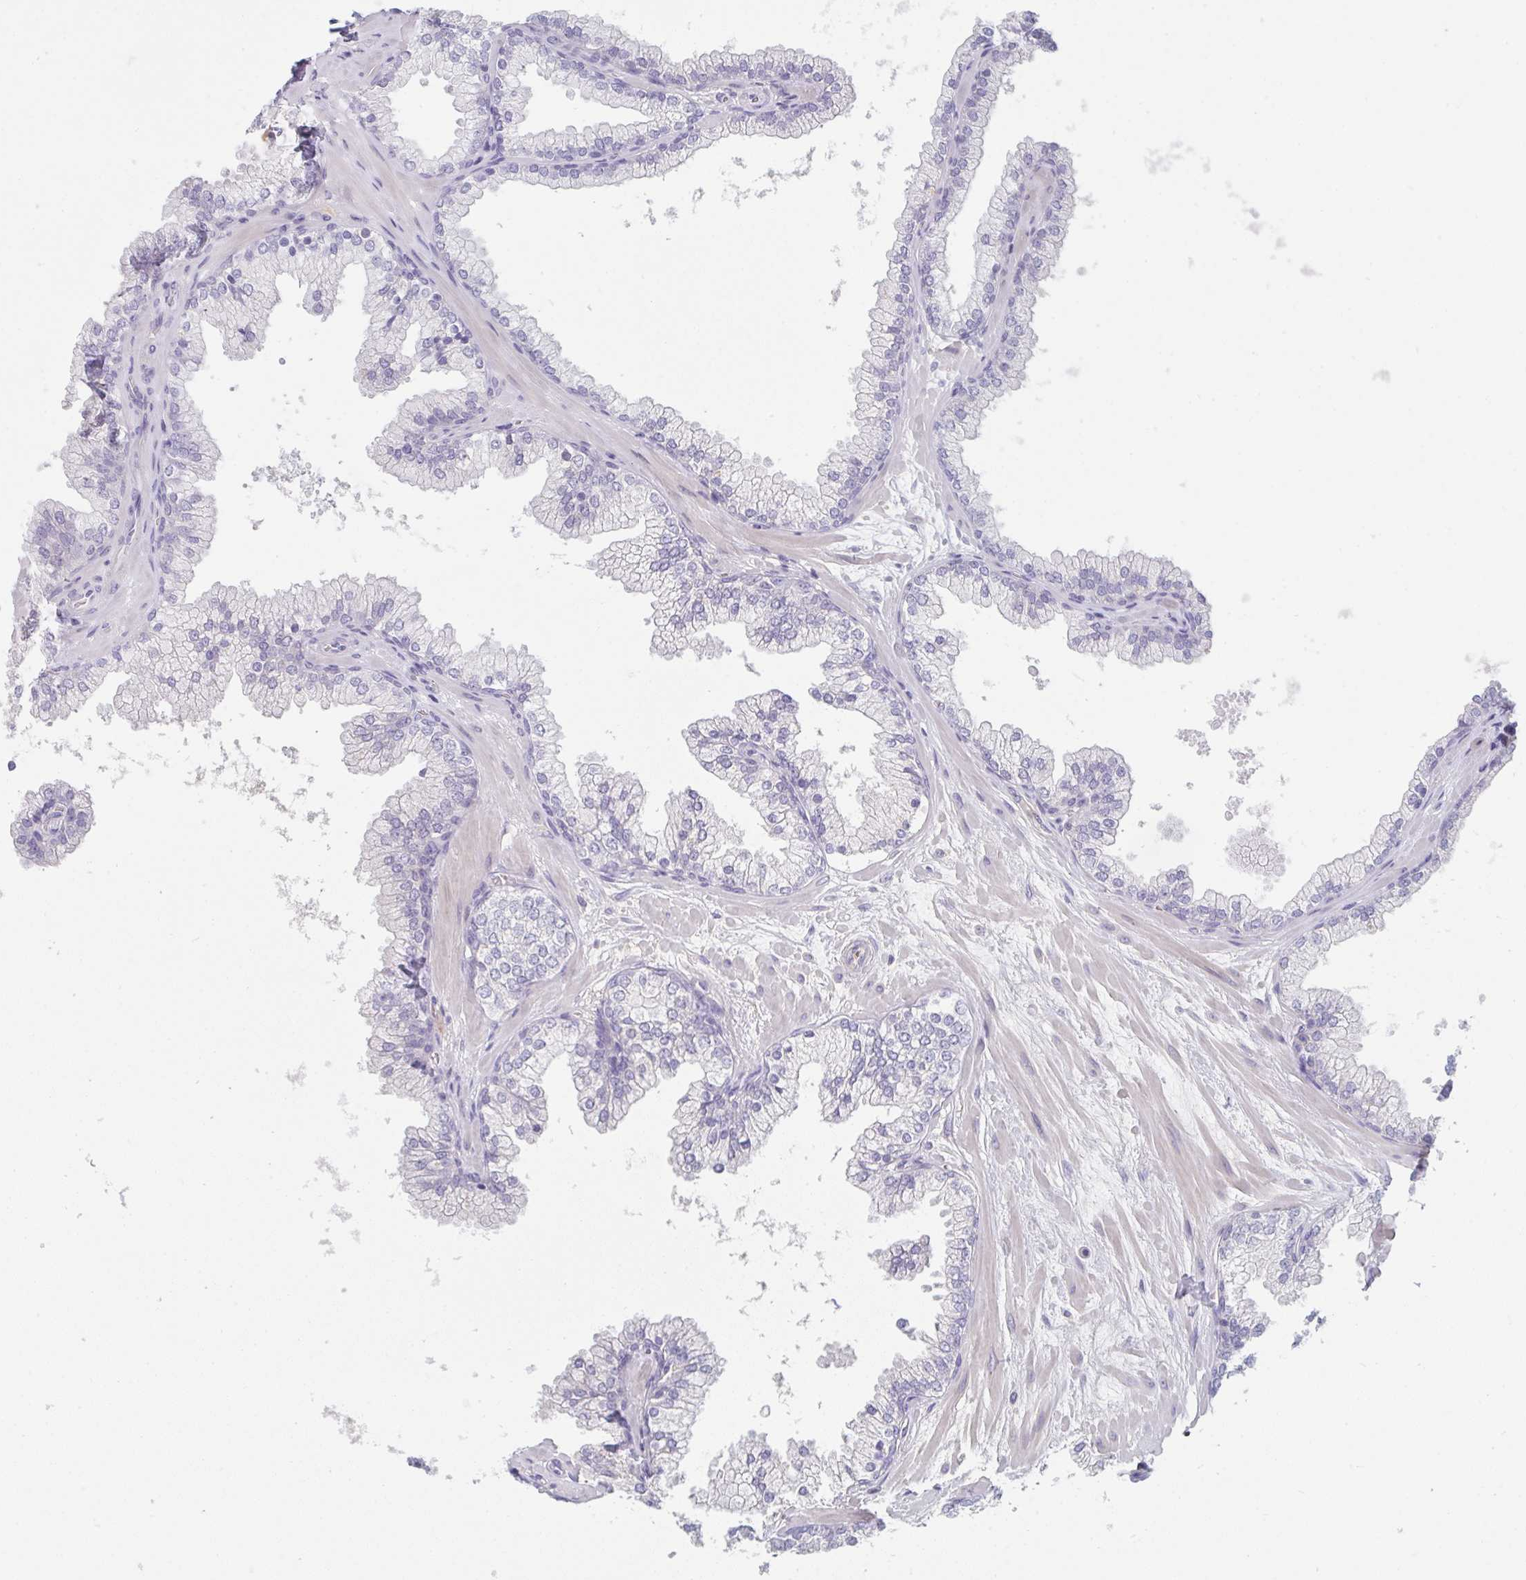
{"staining": {"intensity": "negative", "quantity": "none", "location": "none"}, "tissue": "prostate", "cell_type": "Glandular cells", "image_type": "normal", "snomed": [{"axis": "morphology", "description": "Normal tissue, NOS"}, {"axis": "topography", "description": "Prostate"}, {"axis": "topography", "description": "Peripheral nerve tissue"}], "caption": "Immunohistochemistry histopathology image of normal prostate: prostate stained with DAB (3,3'-diaminobenzidine) displays no significant protein expression in glandular cells.", "gene": "HGFAC", "patient": {"sex": "male", "age": 61}}